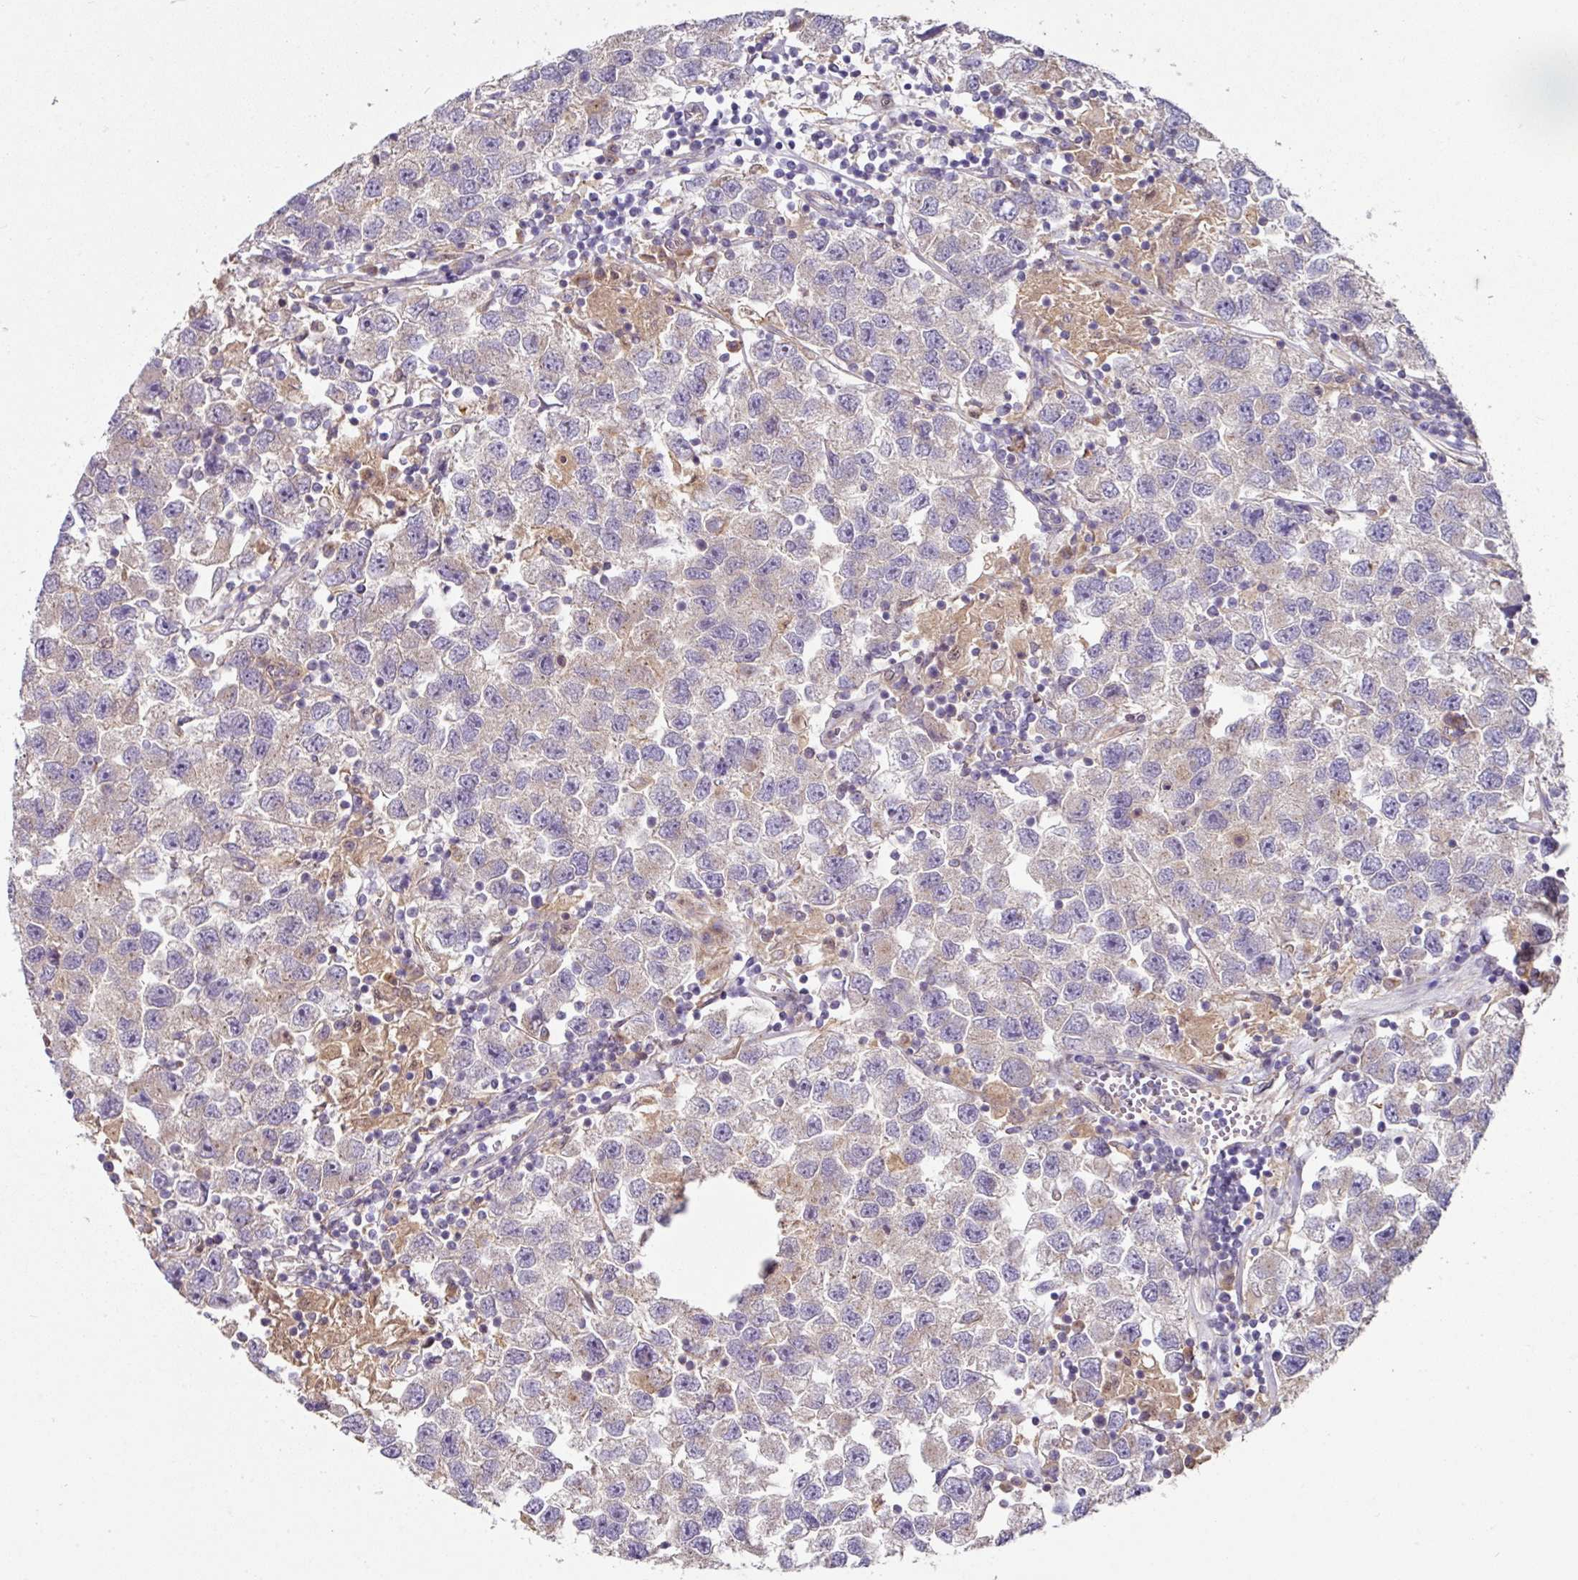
{"staining": {"intensity": "negative", "quantity": "none", "location": "none"}, "tissue": "testis cancer", "cell_type": "Tumor cells", "image_type": "cancer", "snomed": [{"axis": "morphology", "description": "Seminoma, NOS"}, {"axis": "topography", "description": "Testis"}], "caption": "The immunohistochemistry (IHC) micrograph has no significant staining in tumor cells of seminoma (testis) tissue.", "gene": "C4orf48", "patient": {"sex": "male", "age": 26}}